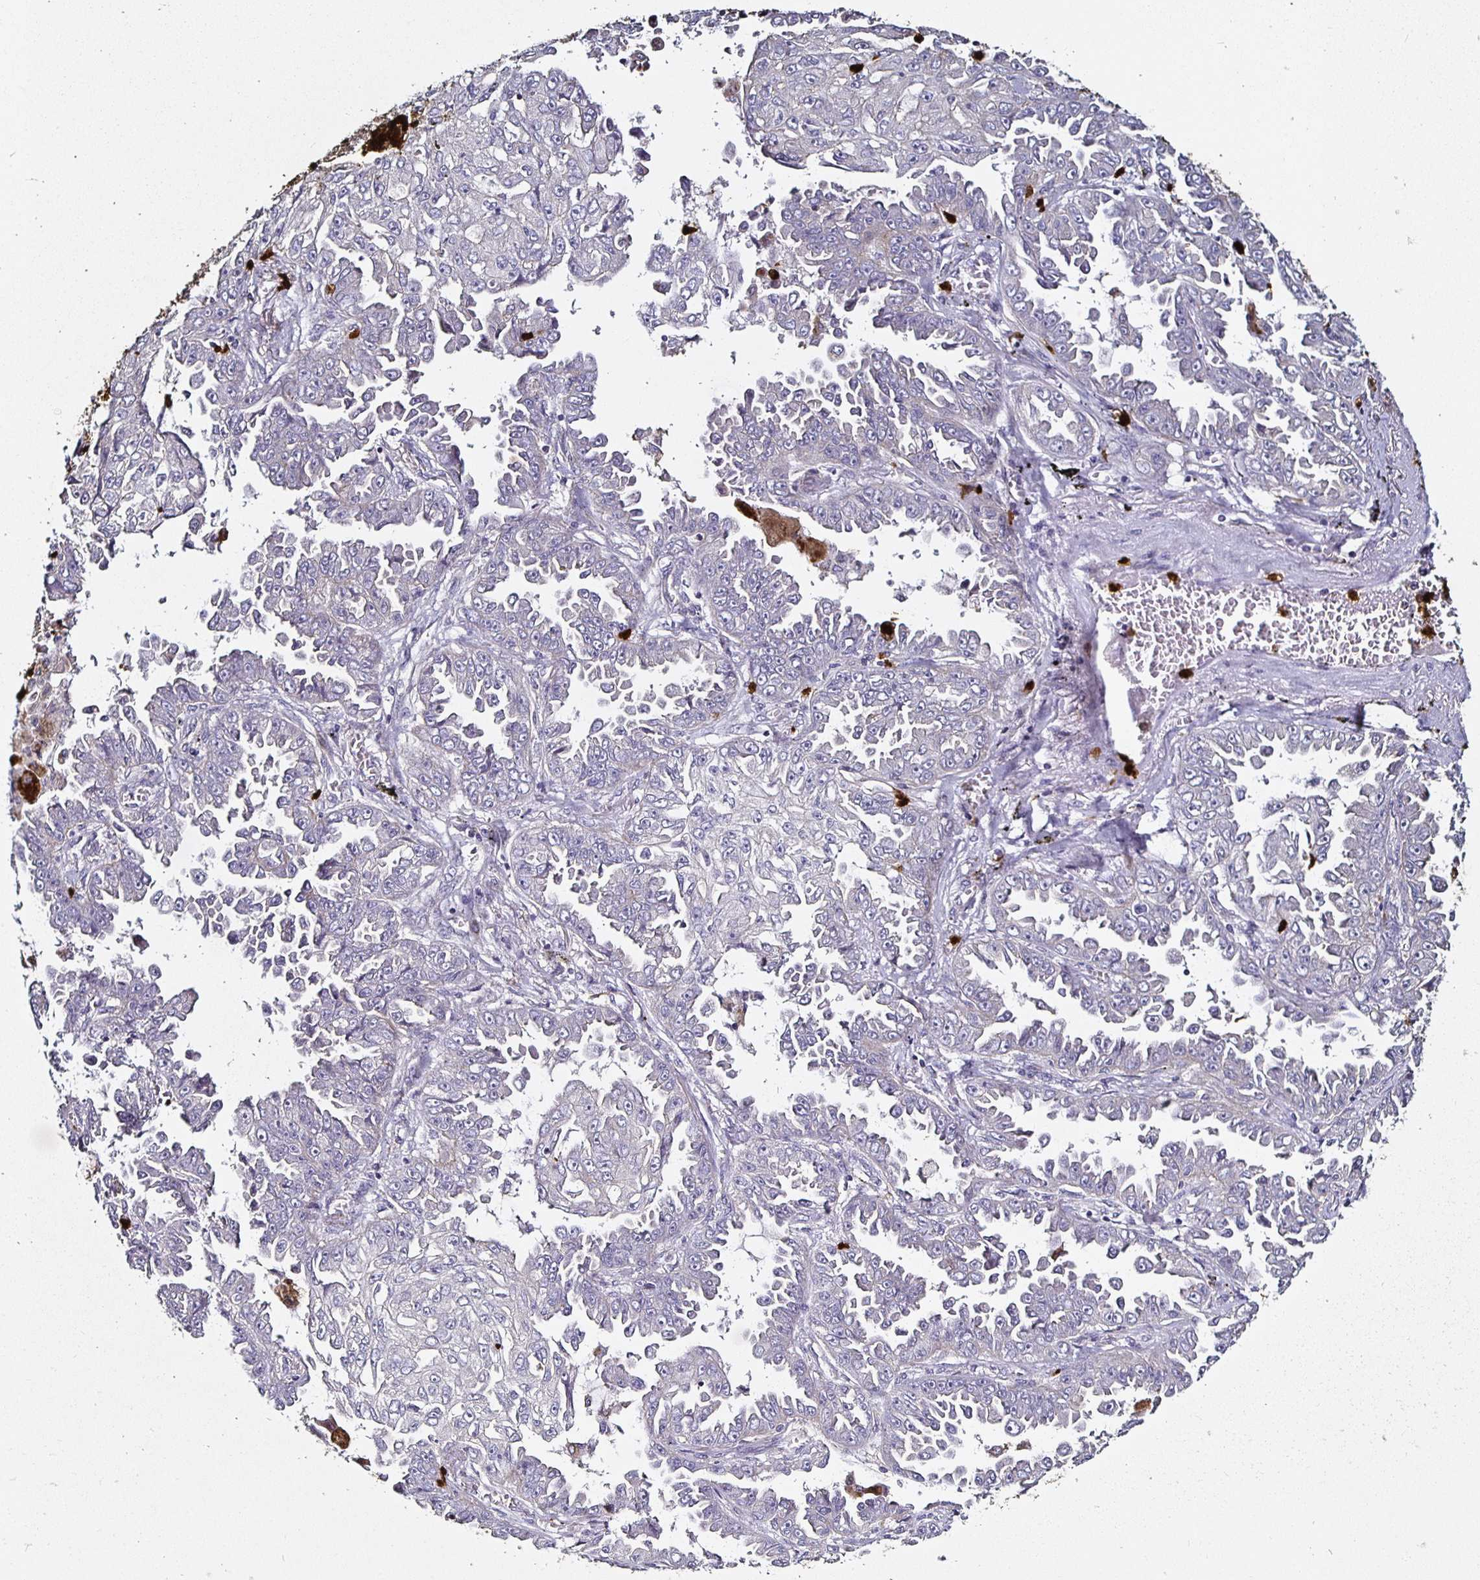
{"staining": {"intensity": "negative", "quantity": "none", "location": "none"}, "tissue": "lung cancer", "cell_type": "Tumor cells", "image_type": "cancer", "snomed": [{"axis": "morphology", "description": "Adenocarcinoma, NOS"}, {"axis": "topography", "description": "Lung"}], "caption": "Micrograph shows no protein staining in tumor cells of lung cancer (adenocarcinoma) tissue. (DAB (3,3'-diaminobenzidine) IHC with hematoxylin counter stain).", "gene": "TLR4", "patient": {"sex": "female", "age": 52}}